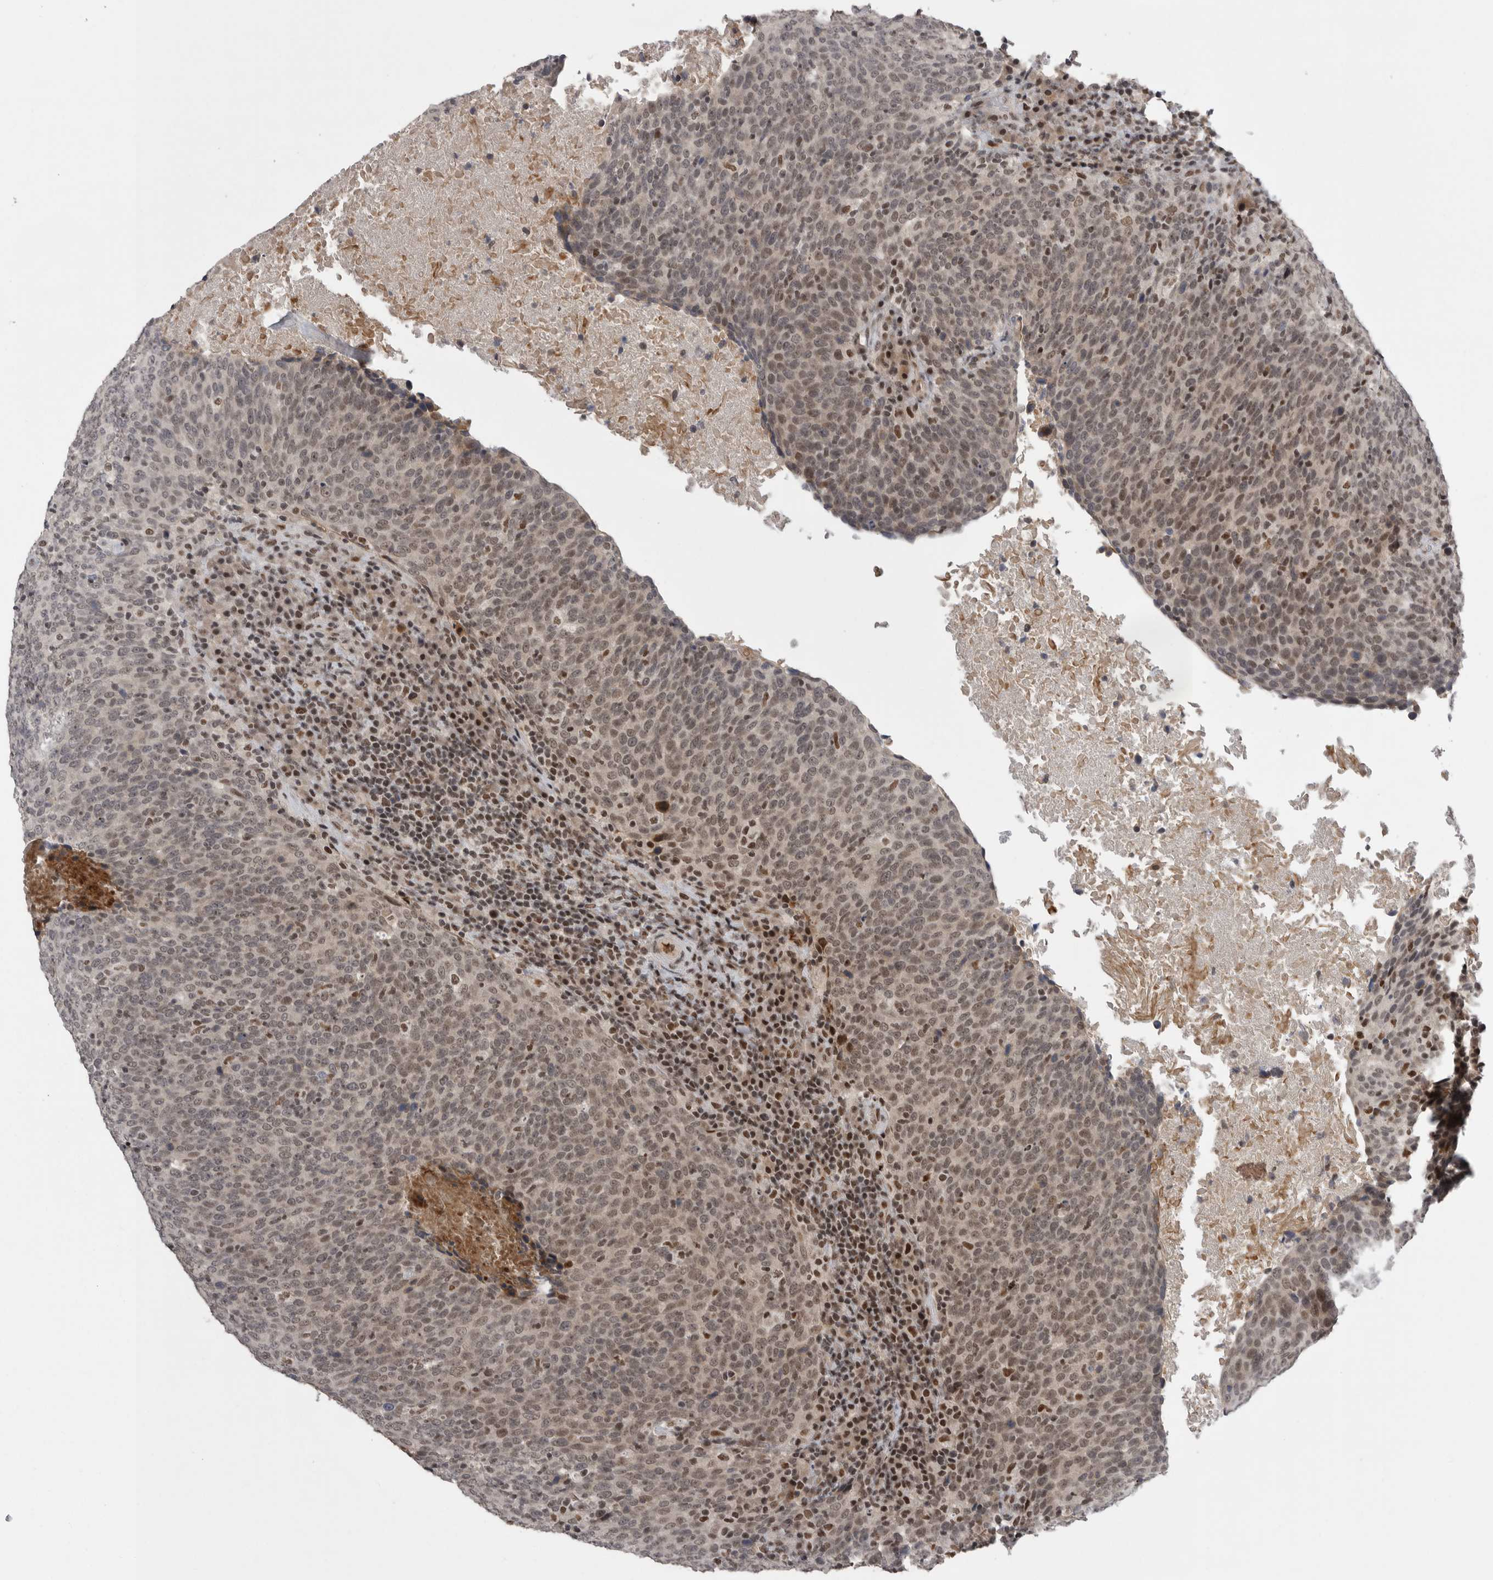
{"staining": {"intensity": "weak", "quantity": ">75%", "location": "nuclear"}, "tissue": "head and neck cancer", "cell_type": "Tumor cells", "image_type": "cancer", "snomed": [{"axis": "morphology", "description": "Squamous cell carcinoma, NOS"}, {"axis": "morphology", "description": "Squamous cell carcinoma, metastatic, NOS"}, {"axis": "topography", "description": "Lymph node"}, {"axis": "topography", "description": "Head-Neck"}], "caption": "Protein expression analysis of head and neck cancer reveals weak nuclear staining in approximately >75% of tumor cells.", "gene": "POU5F1", "patient": {"sex": "male", "age": 62}}